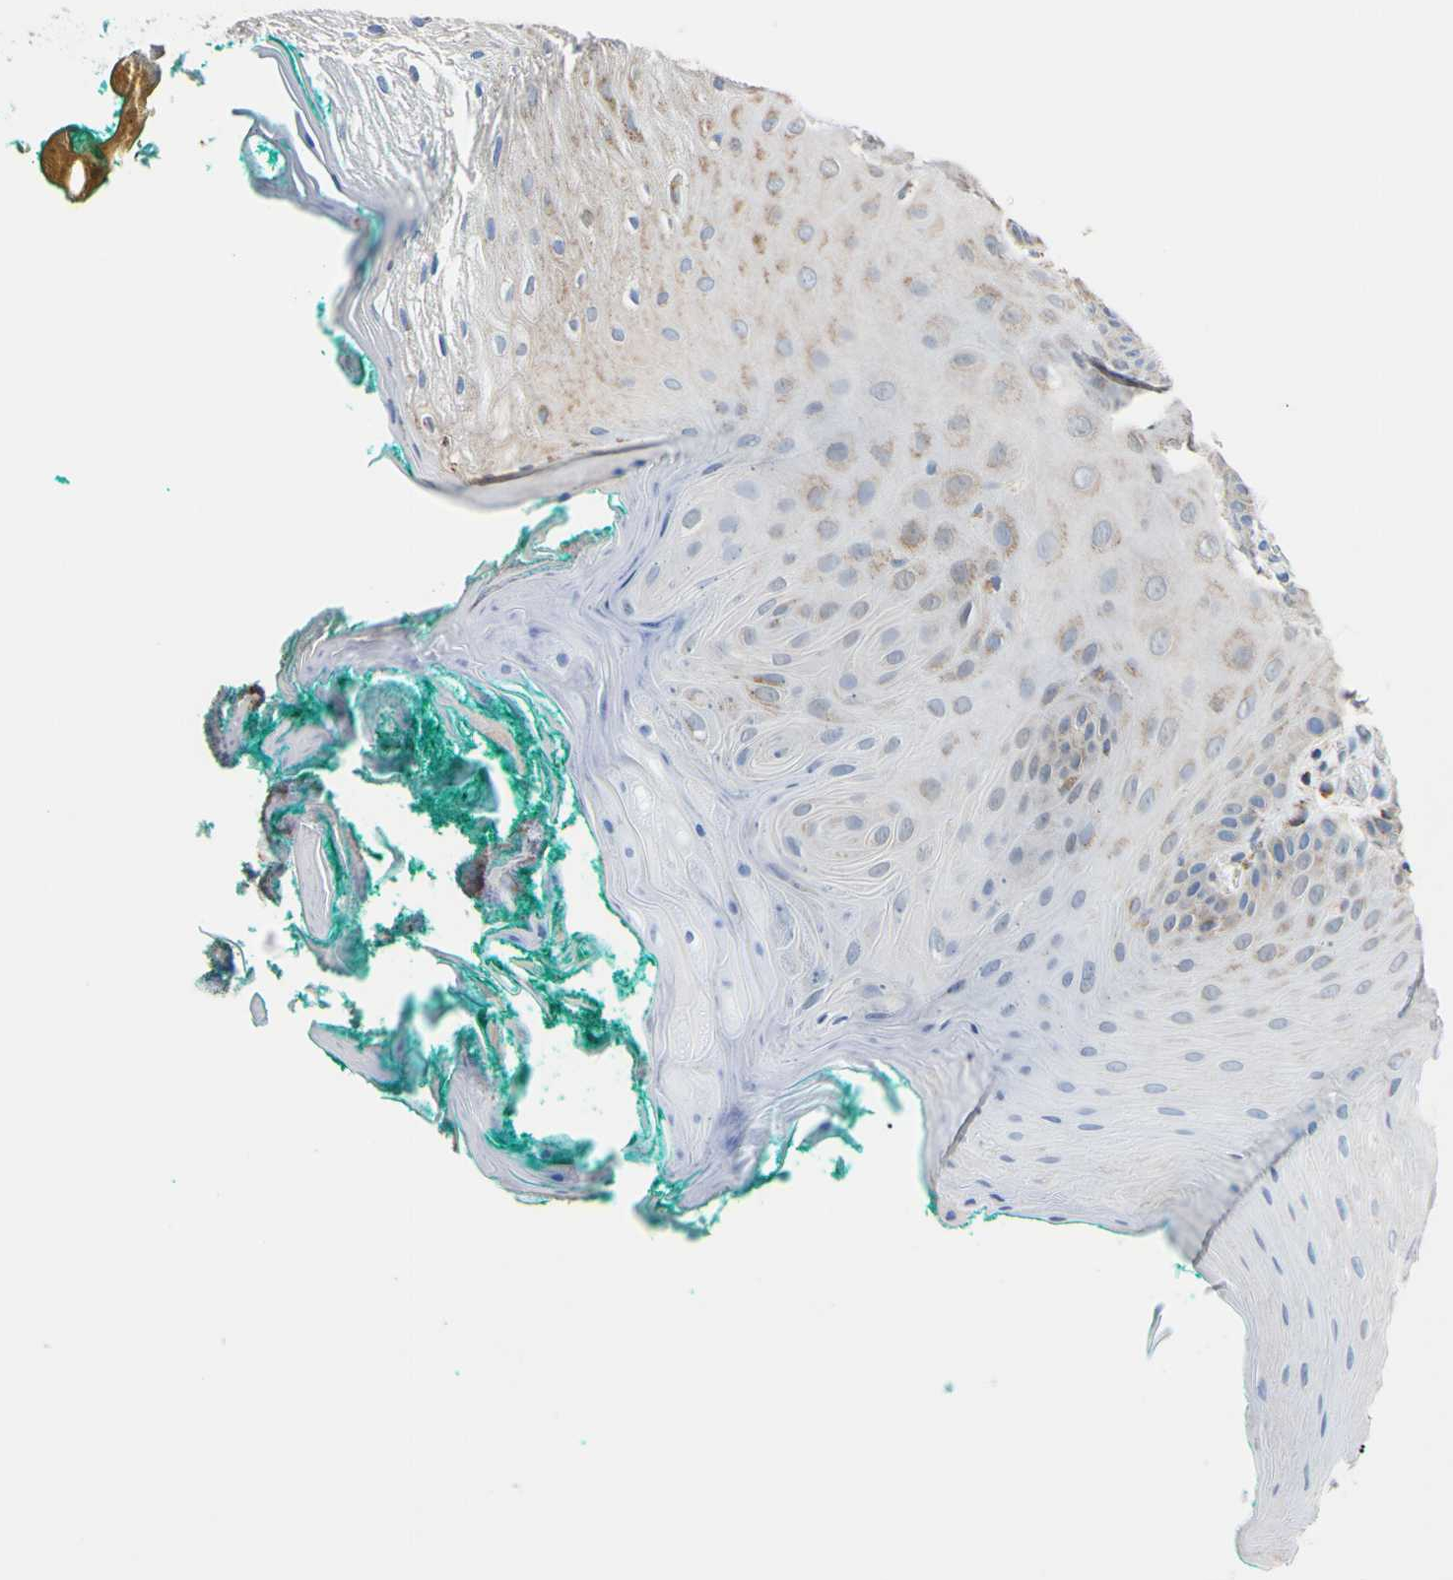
{"staining": {"intensity": "moderate", "quantity": "<25%", "location": "cytoplasmic/membranous"}, "tissue": "oral mucosa", "cell_type": "Squamous epithelial cells", "image_type": "normal", "snomed": [{"axis": "morphology", "description": "Normal tissue, NOS"}, {"axis": "topography", "description": "Skeletal muscle"}, {"axis": "topography", "description": "Oral tissue"}], "caption": "Immunohistochemistry (IHC) micrograph of benign oral mucosa: human oral mucosa stained using immunohistochemistry (IHC) reveals low levels of moderate protein expression localized specifically in the cytoplasmic/membranous of squamous epithelial cells, appearing as a cytoplasmic/membranous brown color.", "gene": "CLPP", "patient": {"sex": "male", "age": 58}}